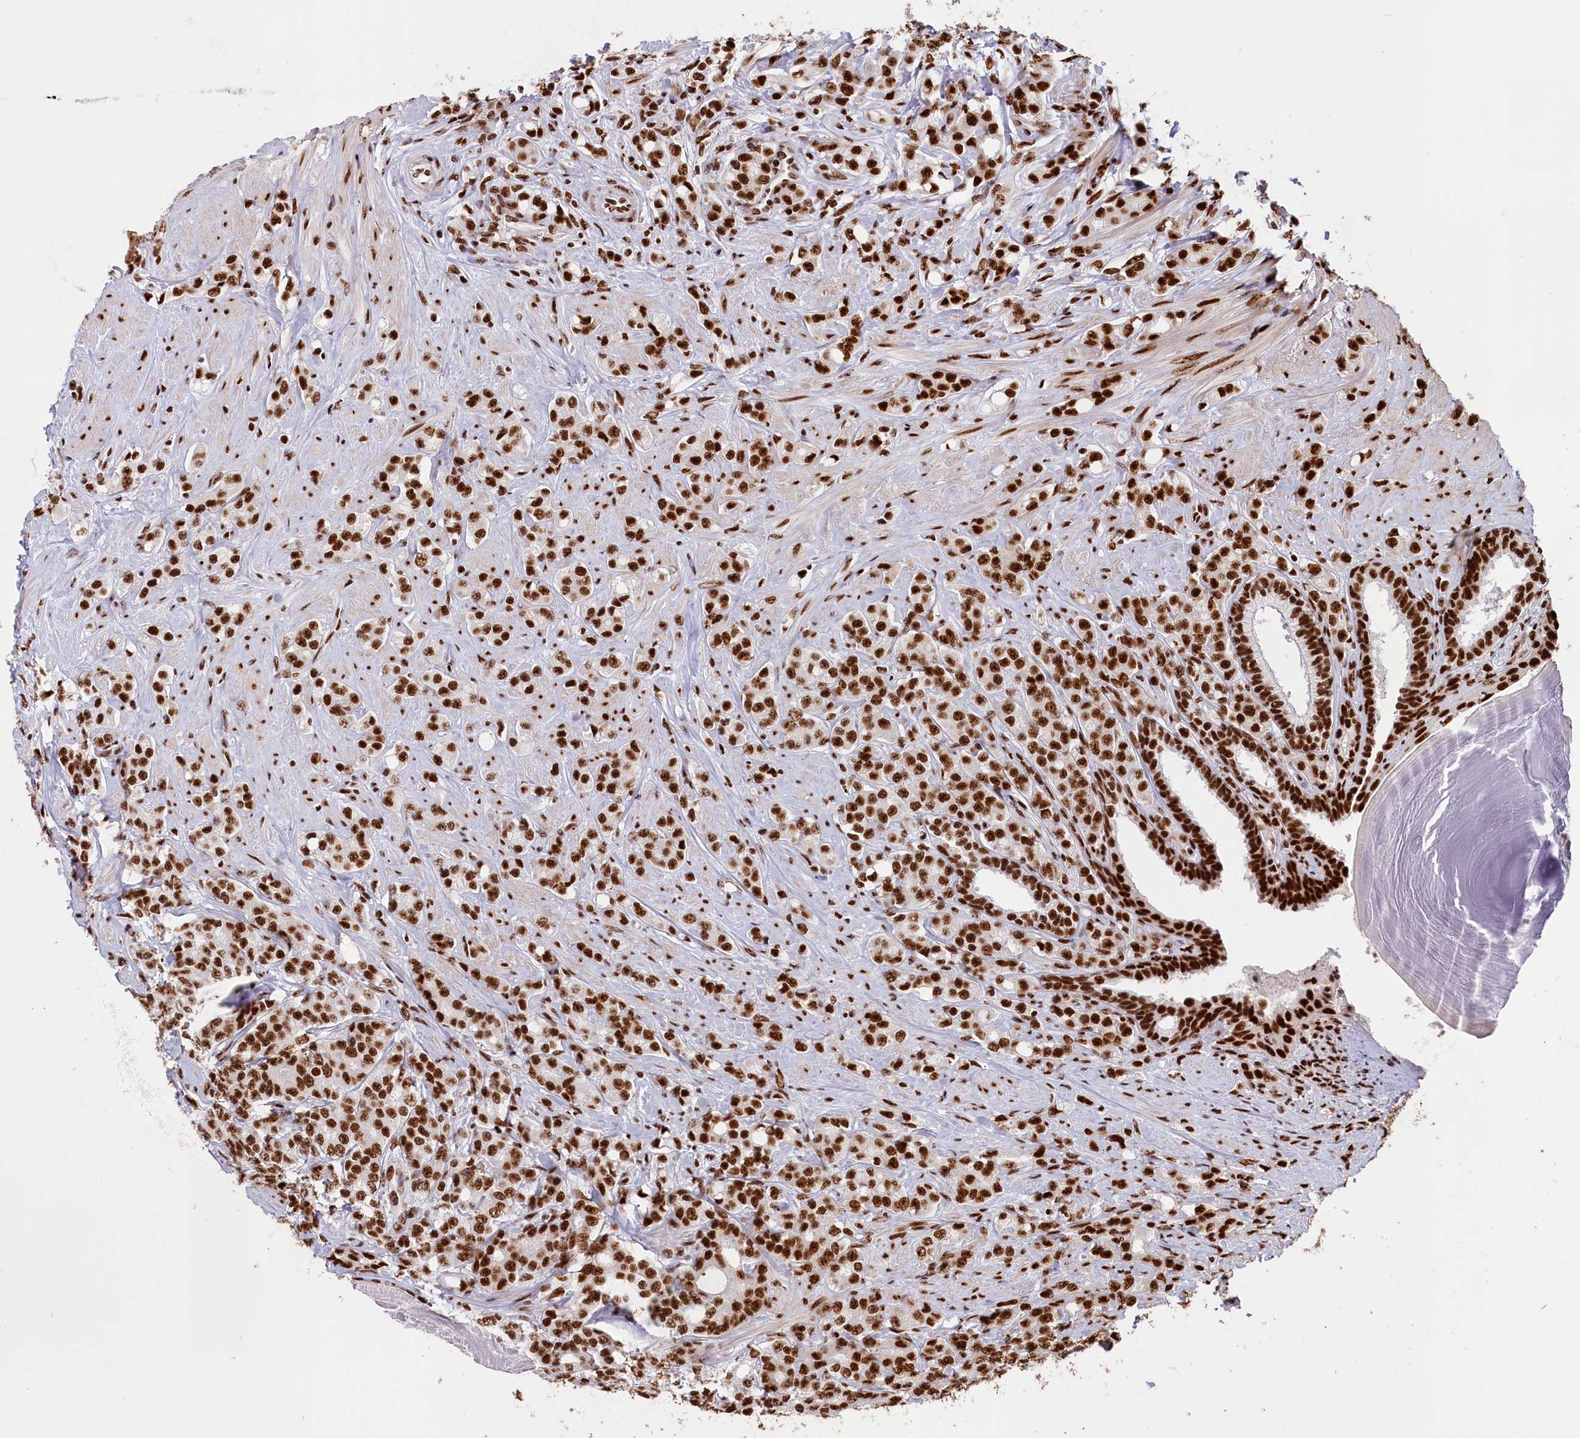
{"staining": {"intensity": "strong", "quantity": ">75%", "location": "nuclear"}, "tissue": "prostate cancer", "cell_type": "Tumor cells", "image_type": "cancer", "snomed": [{"axis": "morphology", "description": "Adenocarcinoma, High grade"}, {"axis": "topography", "description": "Prostate"}], "caption": "Adenocarcinoma (high-grade) (prostate) stained with DAB immunohistochemistry shows high levels of strong nuclear expression in approximately >75% of tumor cells.", "gene": "SNRNP70", "patient": {"sex": "male", "age": 62}}